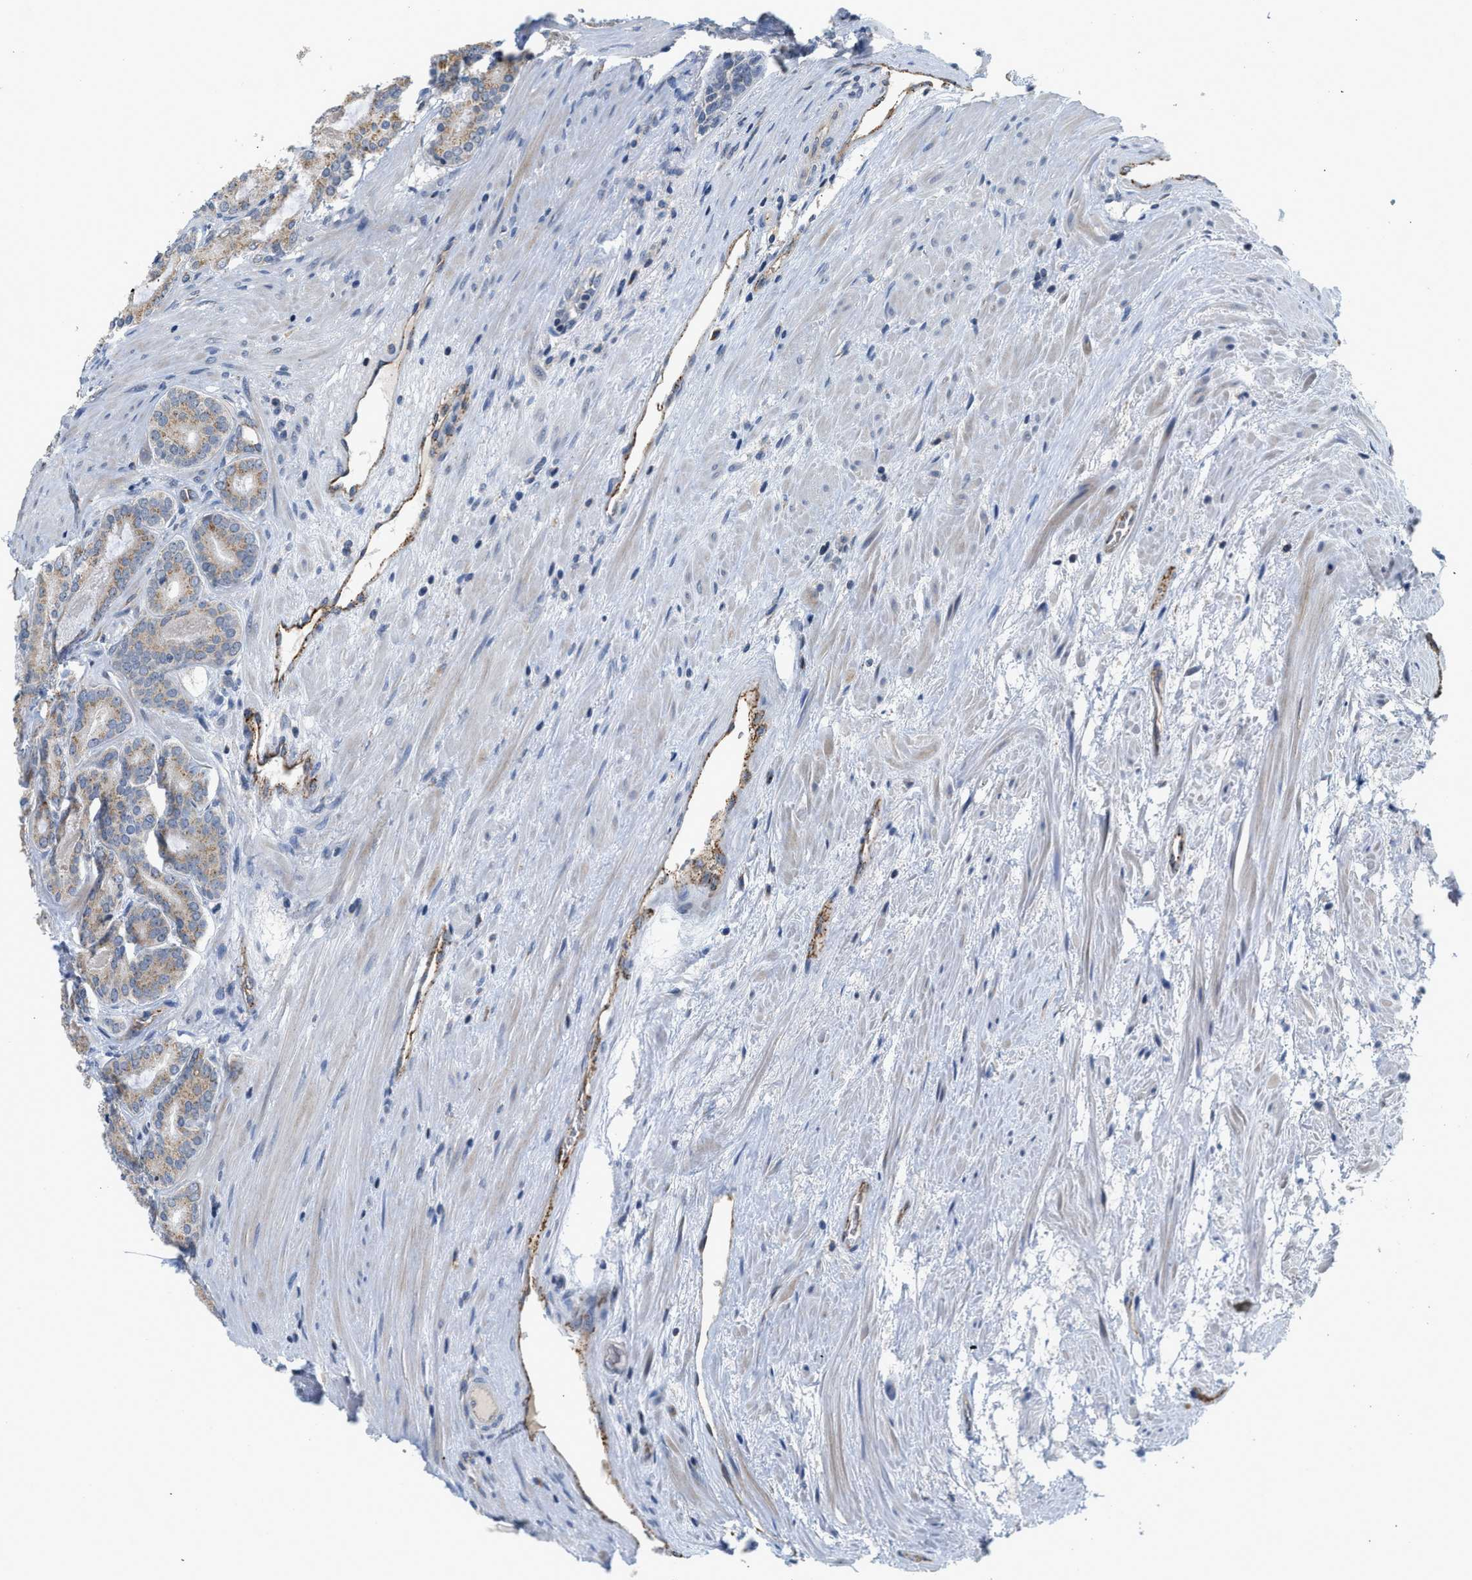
{"staining": {"intensity": "moderate", "quantity": "<25%", "location": "cytoplasmic/membranous"}, "tissue": "prostate cancer", "cell_type": "Tumor cells", "image_type": "cancer", "snomed": [{"axis": "morphology", "description": "Adenocarcinoma, High grade"}, {"axis": "topography", "description": "Prostate"}], "caption": "Immunohistochemical staining of human high-grade adenocarcinoma (prostate) exhibits low levels of moderate cytoplasmic/membranous protein expression in about <25% of tumor cells. Immunohistochemistry (ihc) stains the protein of interest in brown and the nuclei are stained blue.", "gene": "PIM1", "patient": {"sex": "male", "age": 60}}